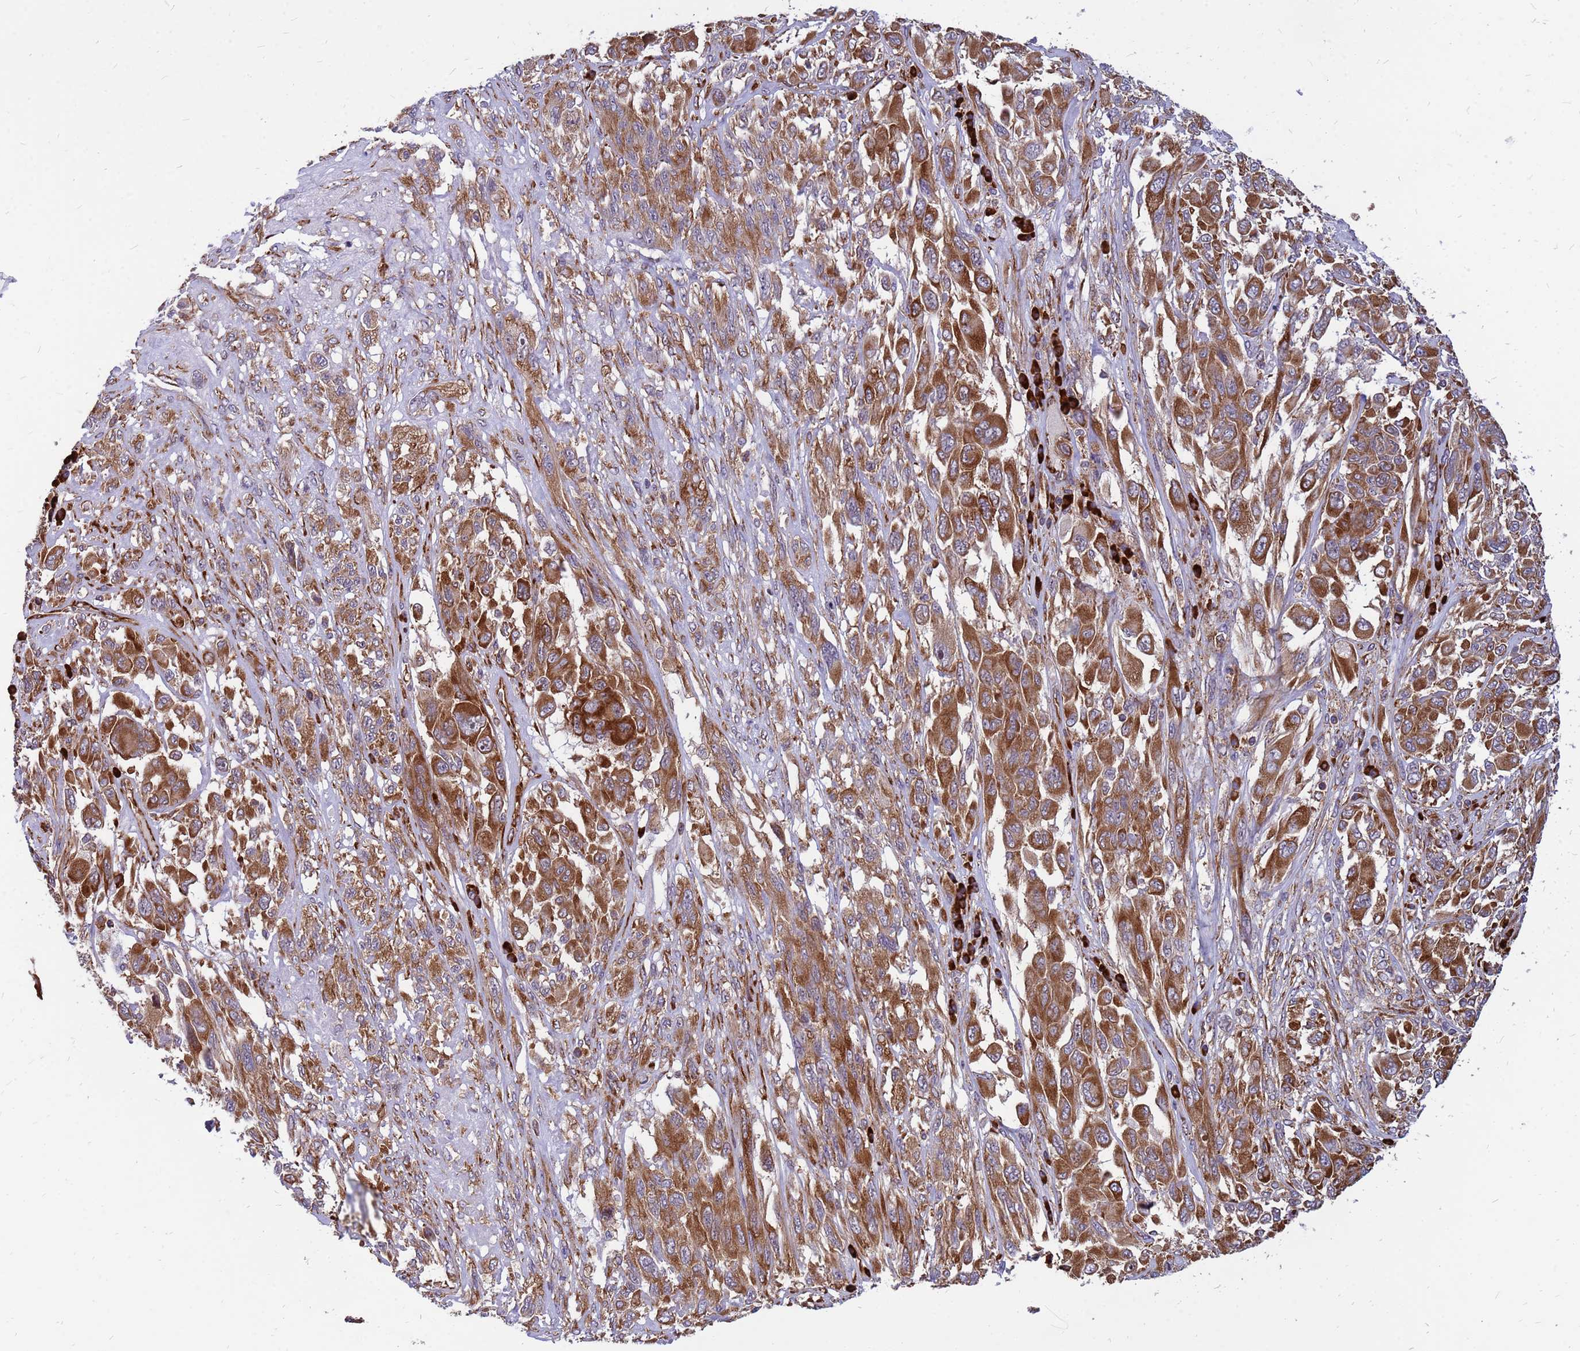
{"staining": {"intensity": "moderate", "quantity": ">75%", "location": "cytoplasmic/membranous"}, "tissue": "melanoma", "cell_type": "Tumor cells", "image_type": "cancer", "snomed": [{"axis": "morphology", "description": "Malignant melanoma, NOS"}, {"axis": "topography", "description": "Skin"}], "caption": "Malignant melanoma stained with IHC shows moderate cytoplasmic/membranous expression in about >75% of tumor cells.", "gene": "RPL8", "patient": {"sex": "female", "age": 91}}